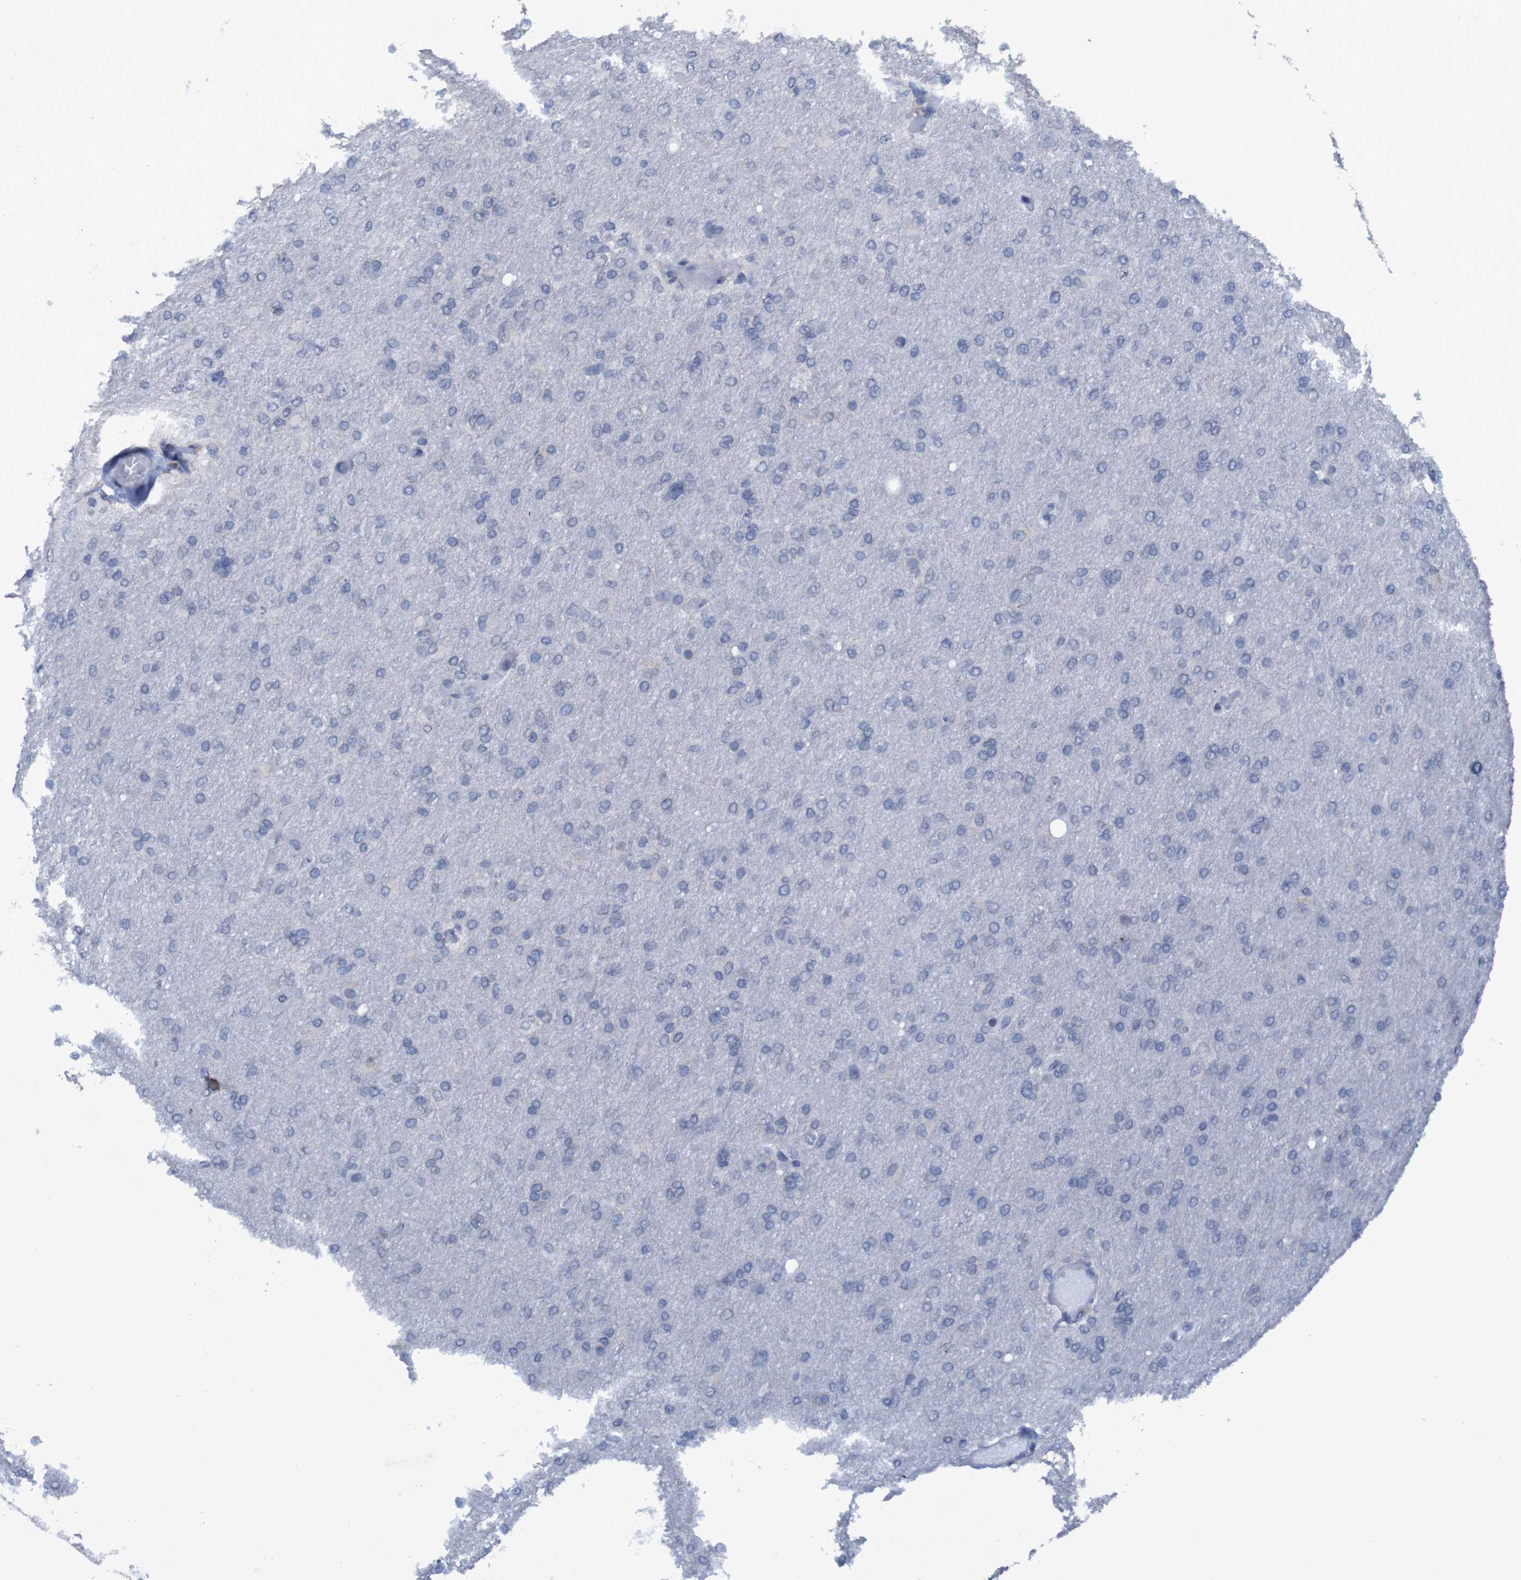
{"staining": {"intensity": "negative", "quantity": "none", "location": "none"}, "tissue": "glioma", "cell_type": "Tumor cells", "image_type": "cancer", "snomed": [{"axis": "morphology", "description": "Glioma, malignant, High grade"}, {"axis": "topography", "description": "Cerebral cortex"}], "caption": "This is a histopathology image of IHC staining of malignant high-grade glioma, which shows no expression in tumor cells.", "gene": "CLDN18", "patient": {"sex": "female", "age": 36}}